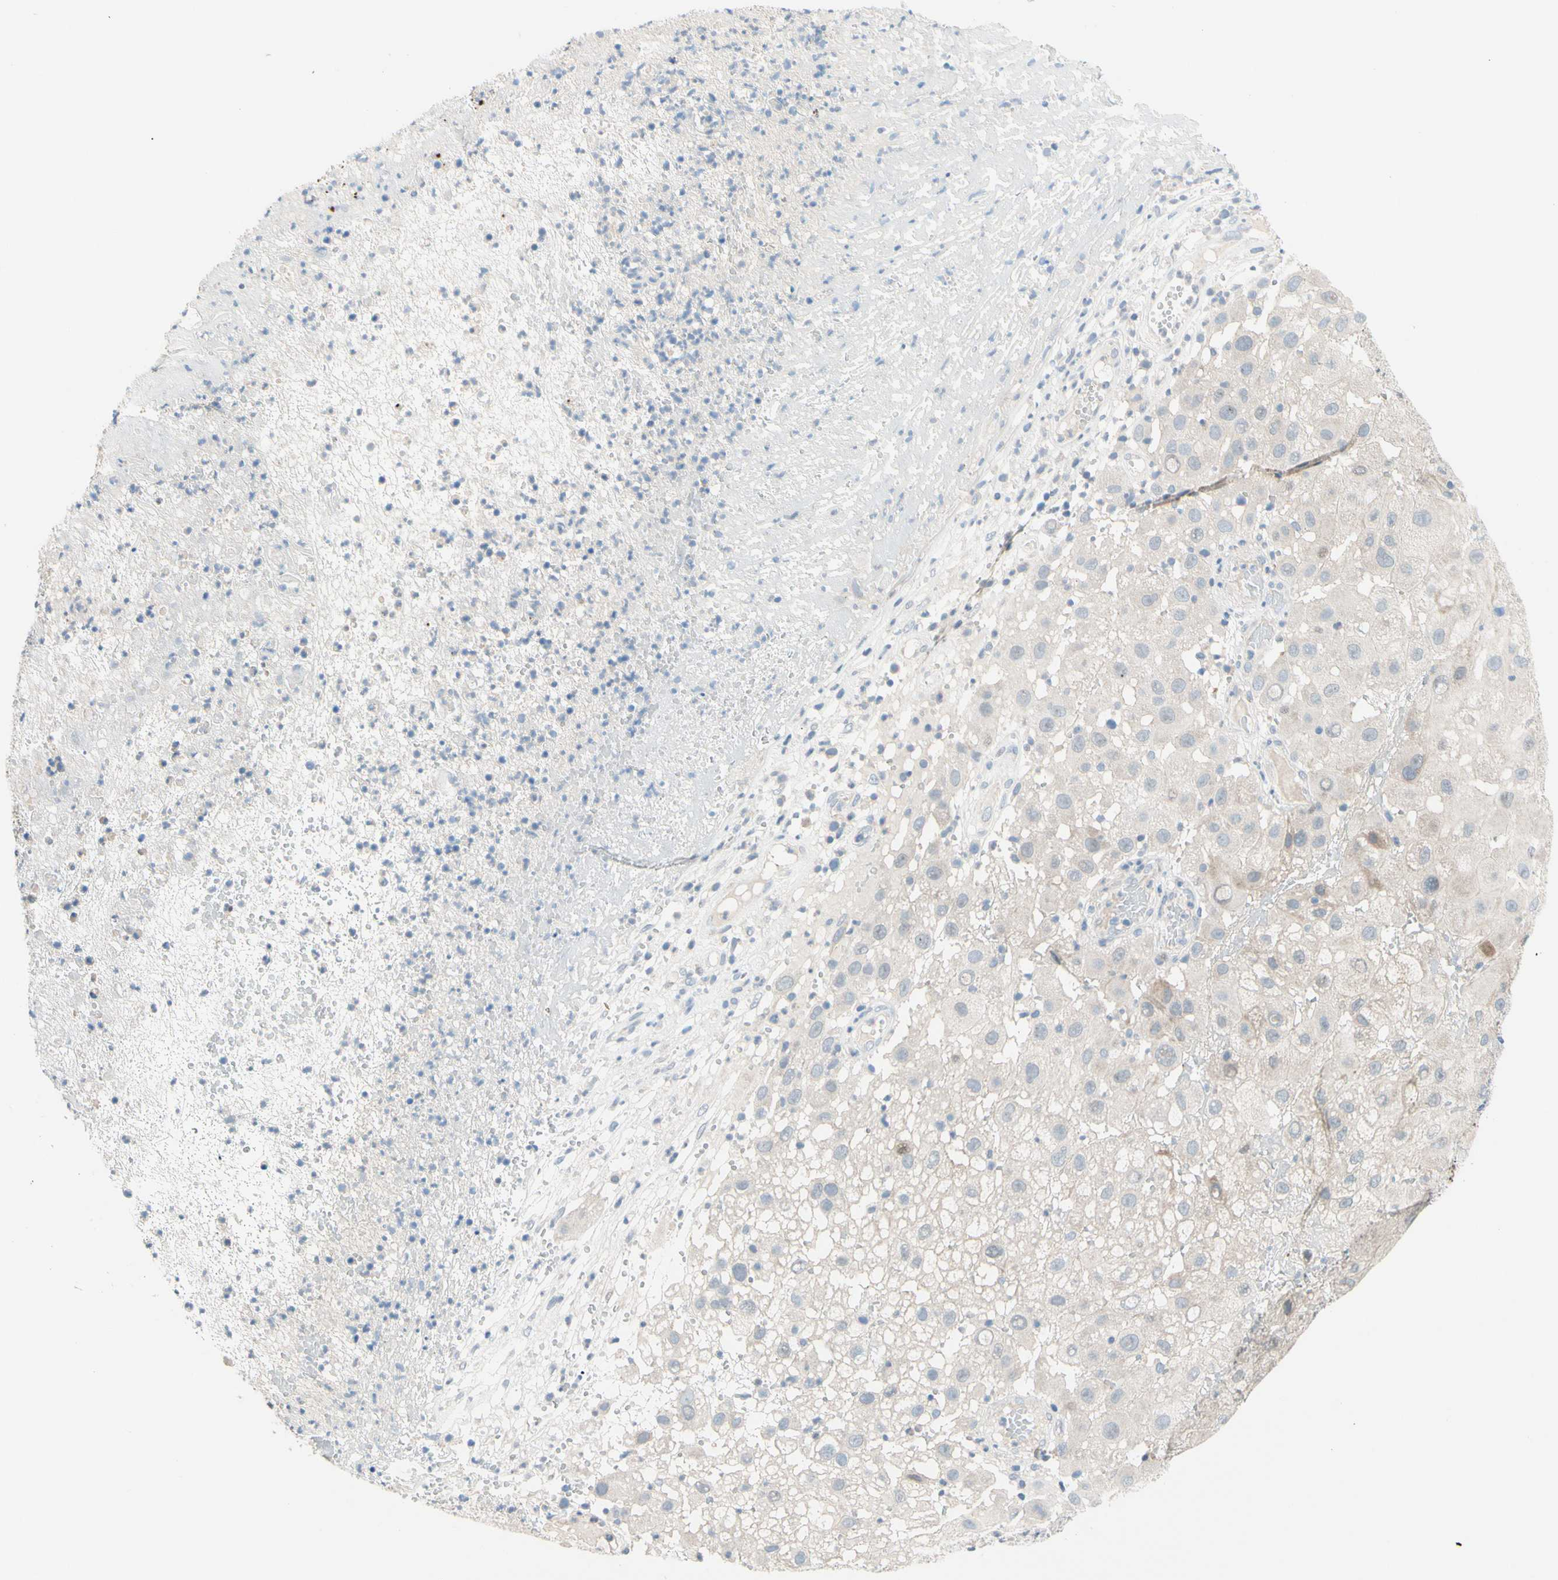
{"staining": {"intensity": "negative", "quantity": "none", "location": "none"}, "tissue": "melanoma", "cell_type": "Tumor cells", "image_type": "cancer", "snomed": [{"axis": "morphology", "description": "Malignant melanoma, NOS"}, {"axis": "topography", "description": "Skin"}], "caption": "Malignant melanoma was stained to show a protein in brown. There is no significant staining in tumor cells.", "gene": "CFAP36", "patient": {"sex": "female", "age": 81}}